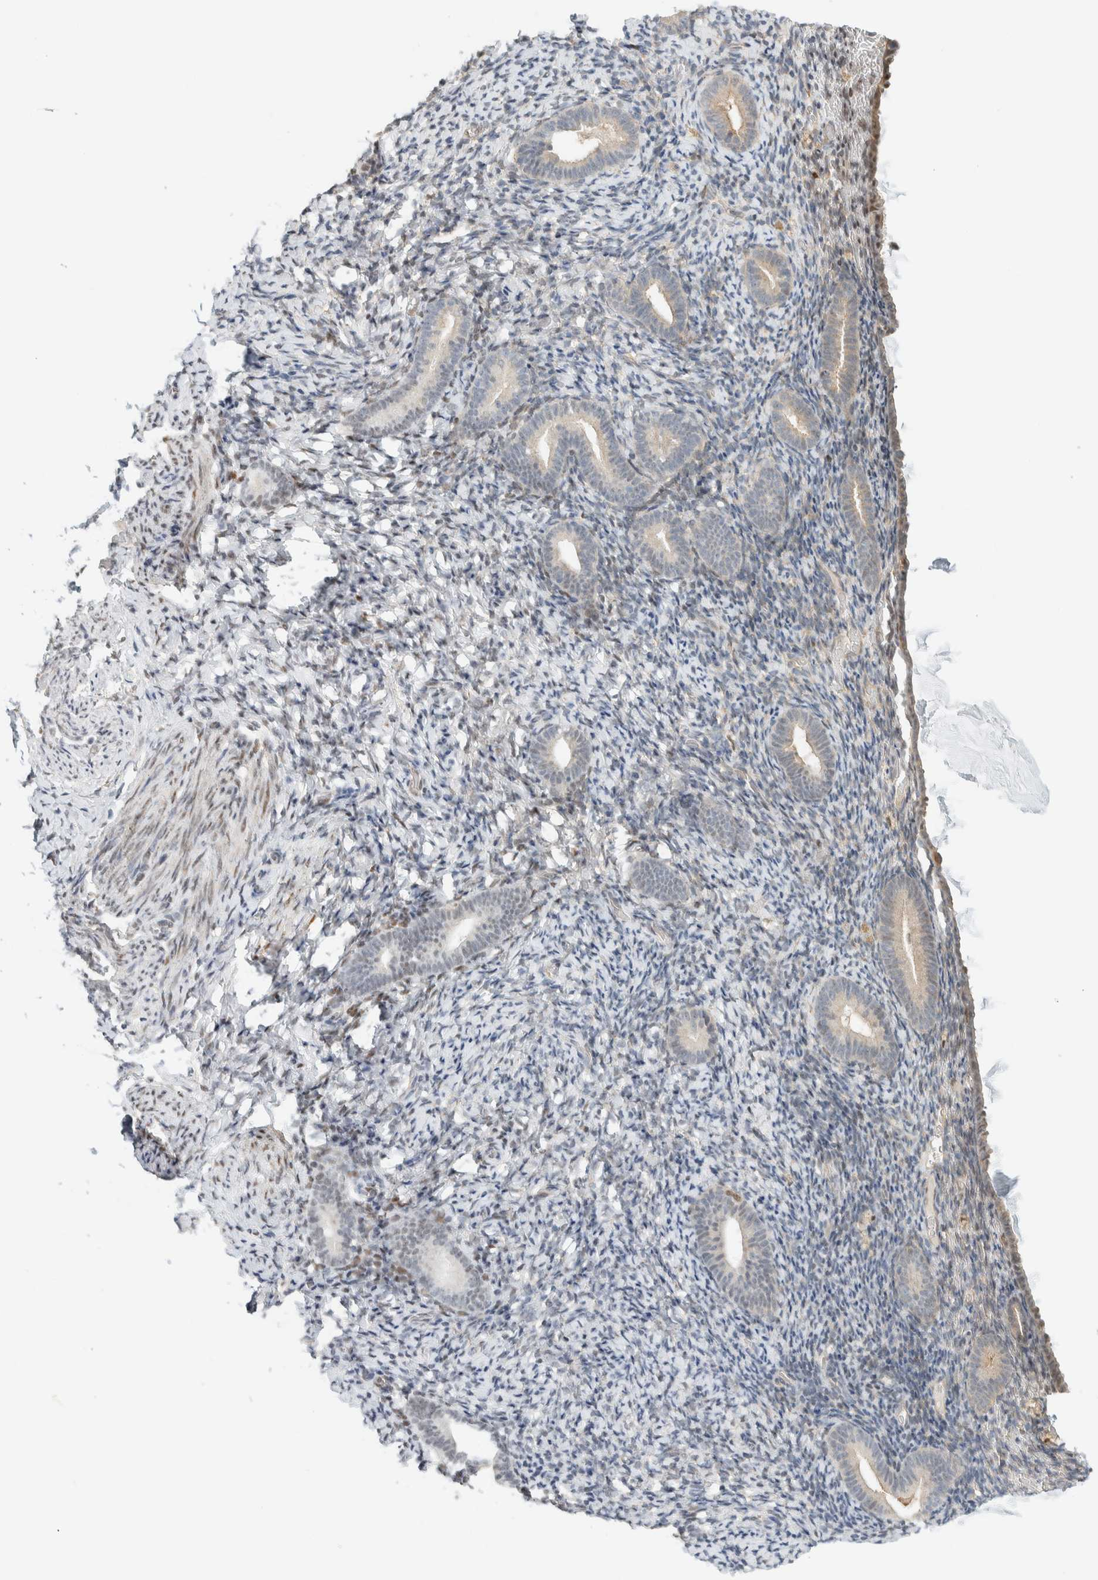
{"staining": {"intensity": "moderate", "quantity": "25%-75%", "location": "nuclear"}, "tissue": "endometrium", "cell_type": "Cells in endometrial stroma", "image_type": "normal", "snomed": [{"axis": "morphology", "description": "Normal tissue, NOS"}, {"axis": "topography", "description": "Endometrium"}], "caption": "Unremarkable endometrium exhibits moderate nuclear staining in about 25%-75% of cells in endometrial stroma.", "gene": "TFE3", "patient": {"sex": "female", "age": 51}}